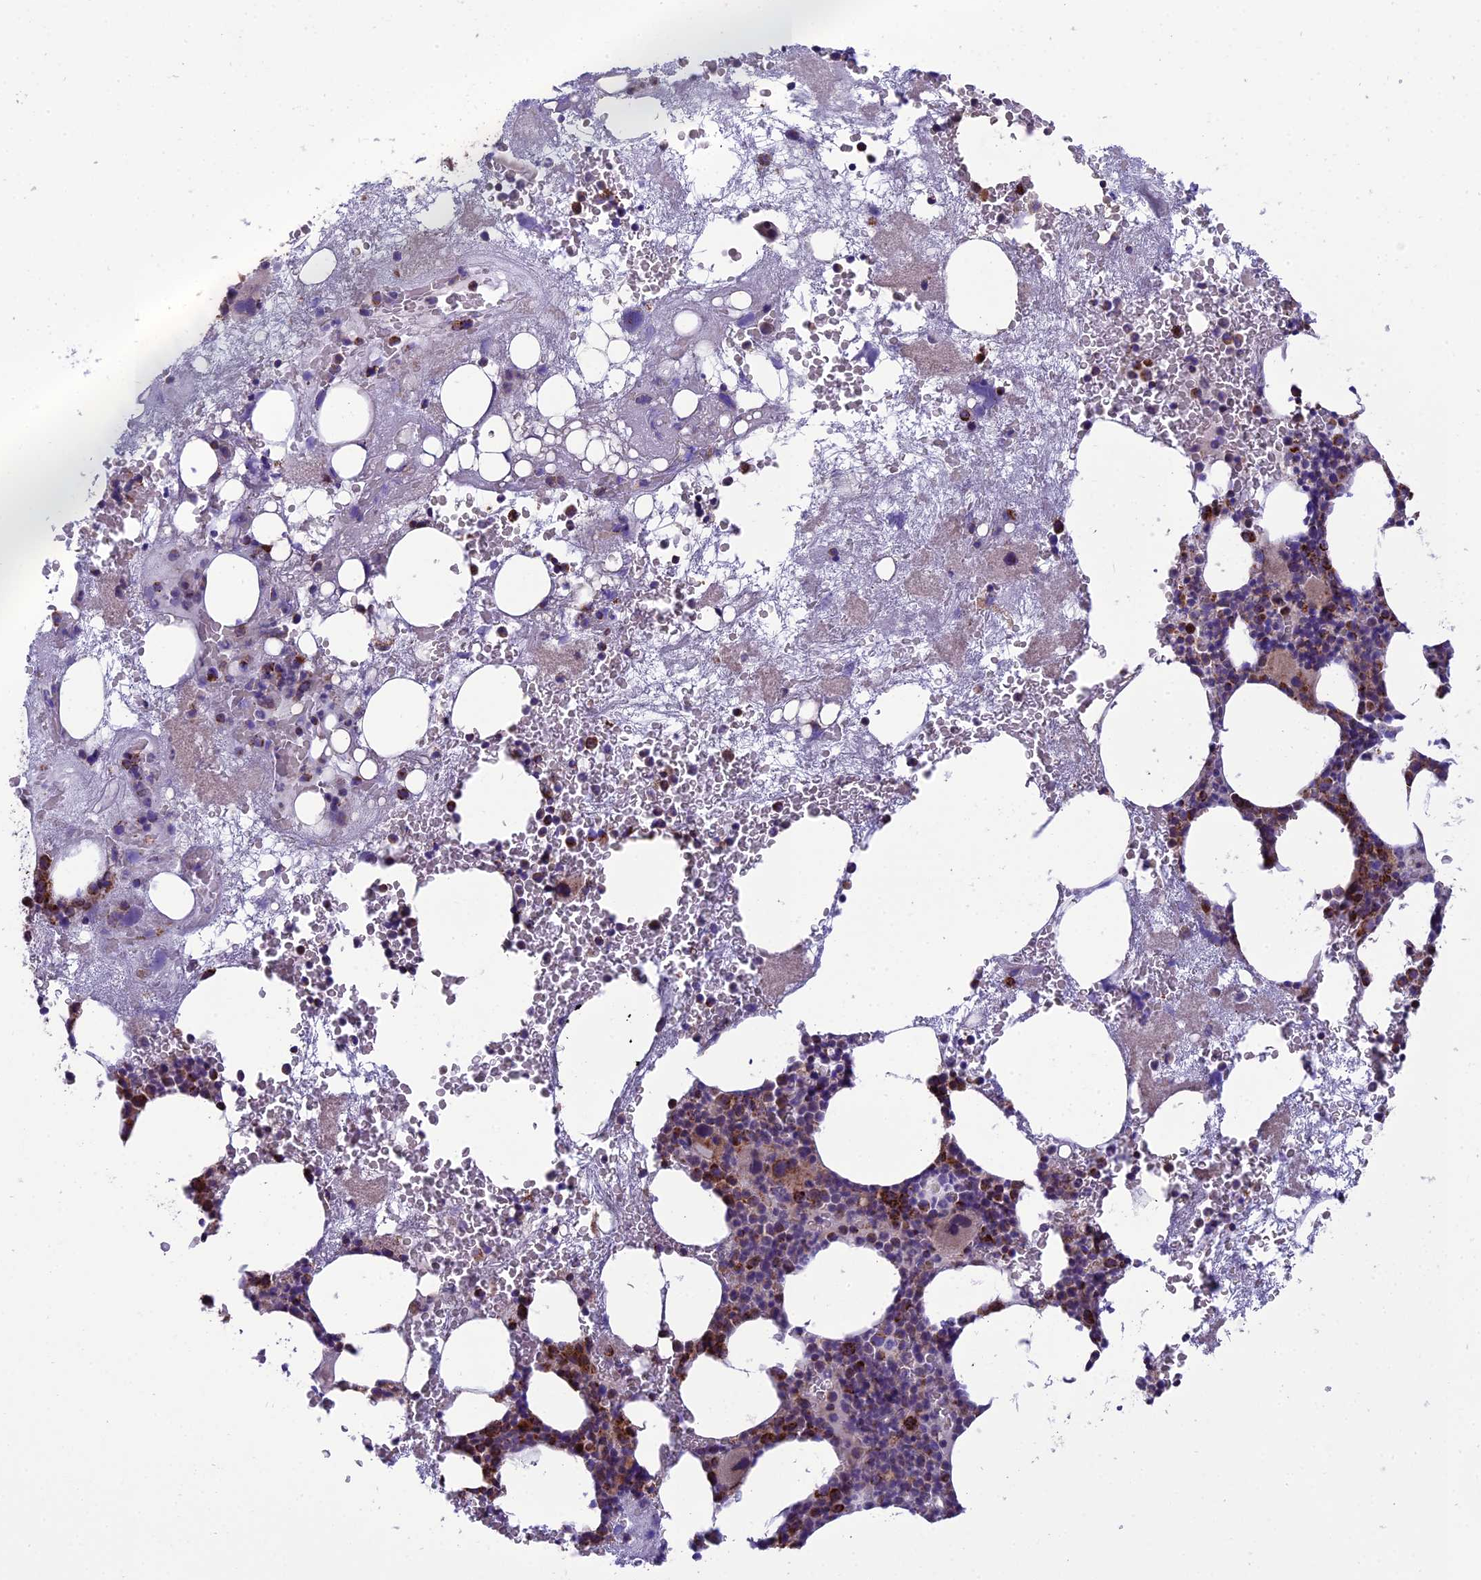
{"staining": {"intensity": "strong", "quantity": "25%-75%", "location": "cytoplasmic/membranous"}, "tissue": "bone marrow", "cell_type": "Hematopoietic cells", "image_type": "normal", "snomed": [{"axis": "morphology", "description": "Normal tissue, NOS"}, {"axis": "topography", "description": "Bone marrow"}], "caption": "Hematopoietic cells exhibit strong cytoplasmic/membranous staining in about 25%-75% of cells in benign bone marrow.", "gene": "MRPS34", "patient": {"sex": "male", "age": 80}}